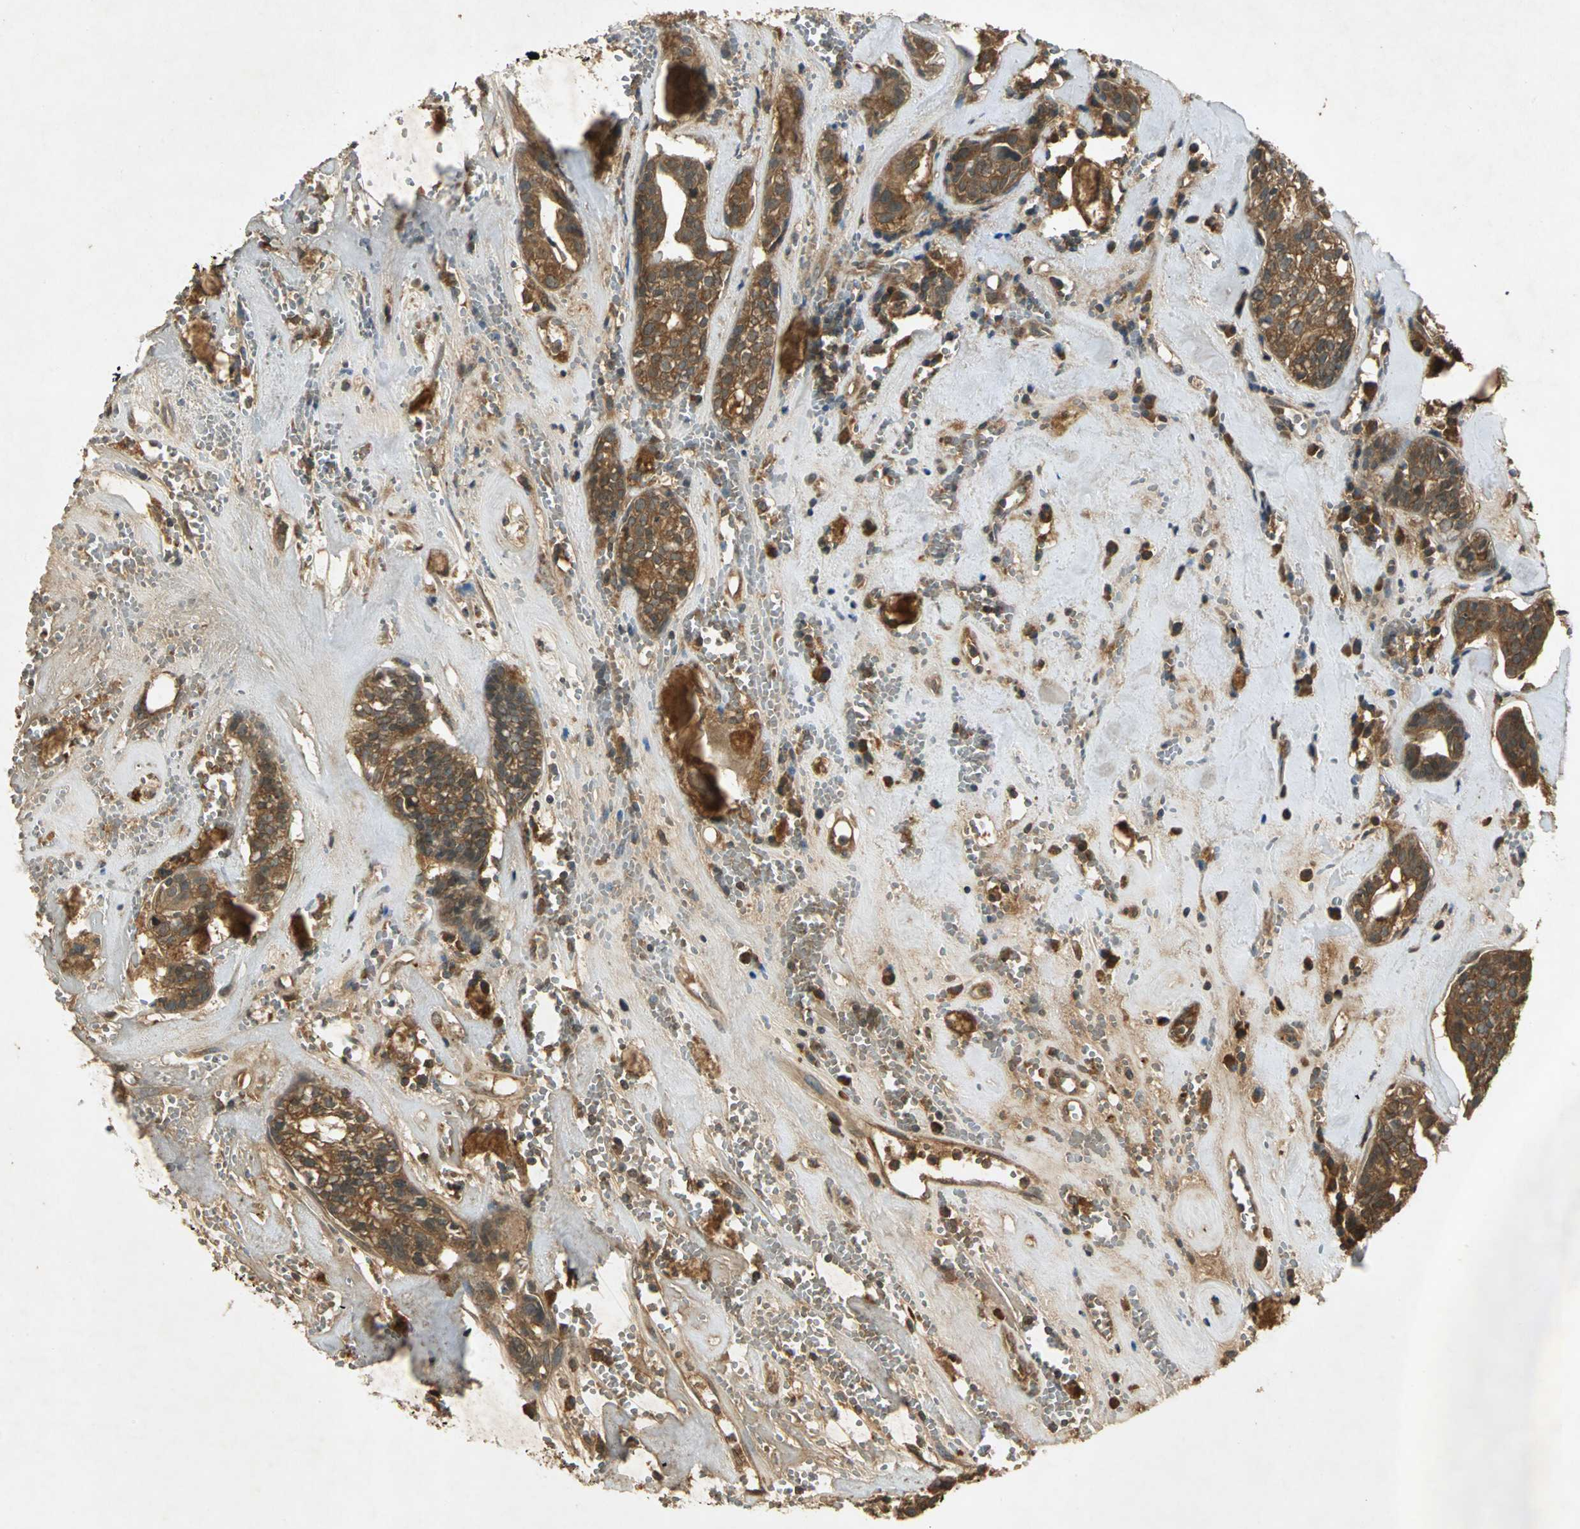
{"staining": {"intensity": "moderate", "quantity": ">75%", "location": "cytoplasmic/membranous"}, "tissue": "head and neck cancer", "cell_type": "Tumor cells", "image_type": "cancer", "snomed": [{"axis": "morphology", "description": "Adenocarcinoma, NOS"}, {"axis": "topography", "description": "Salivary gland"}, {"axis": "topography", "description": "Head-Neck"}], "caption": "Head and neck cancer stained with a protein marker demonstrates moderate staining in tumor cells.", "gene": "KEAP1", "patient": {"sex": "female", "age": 65}}